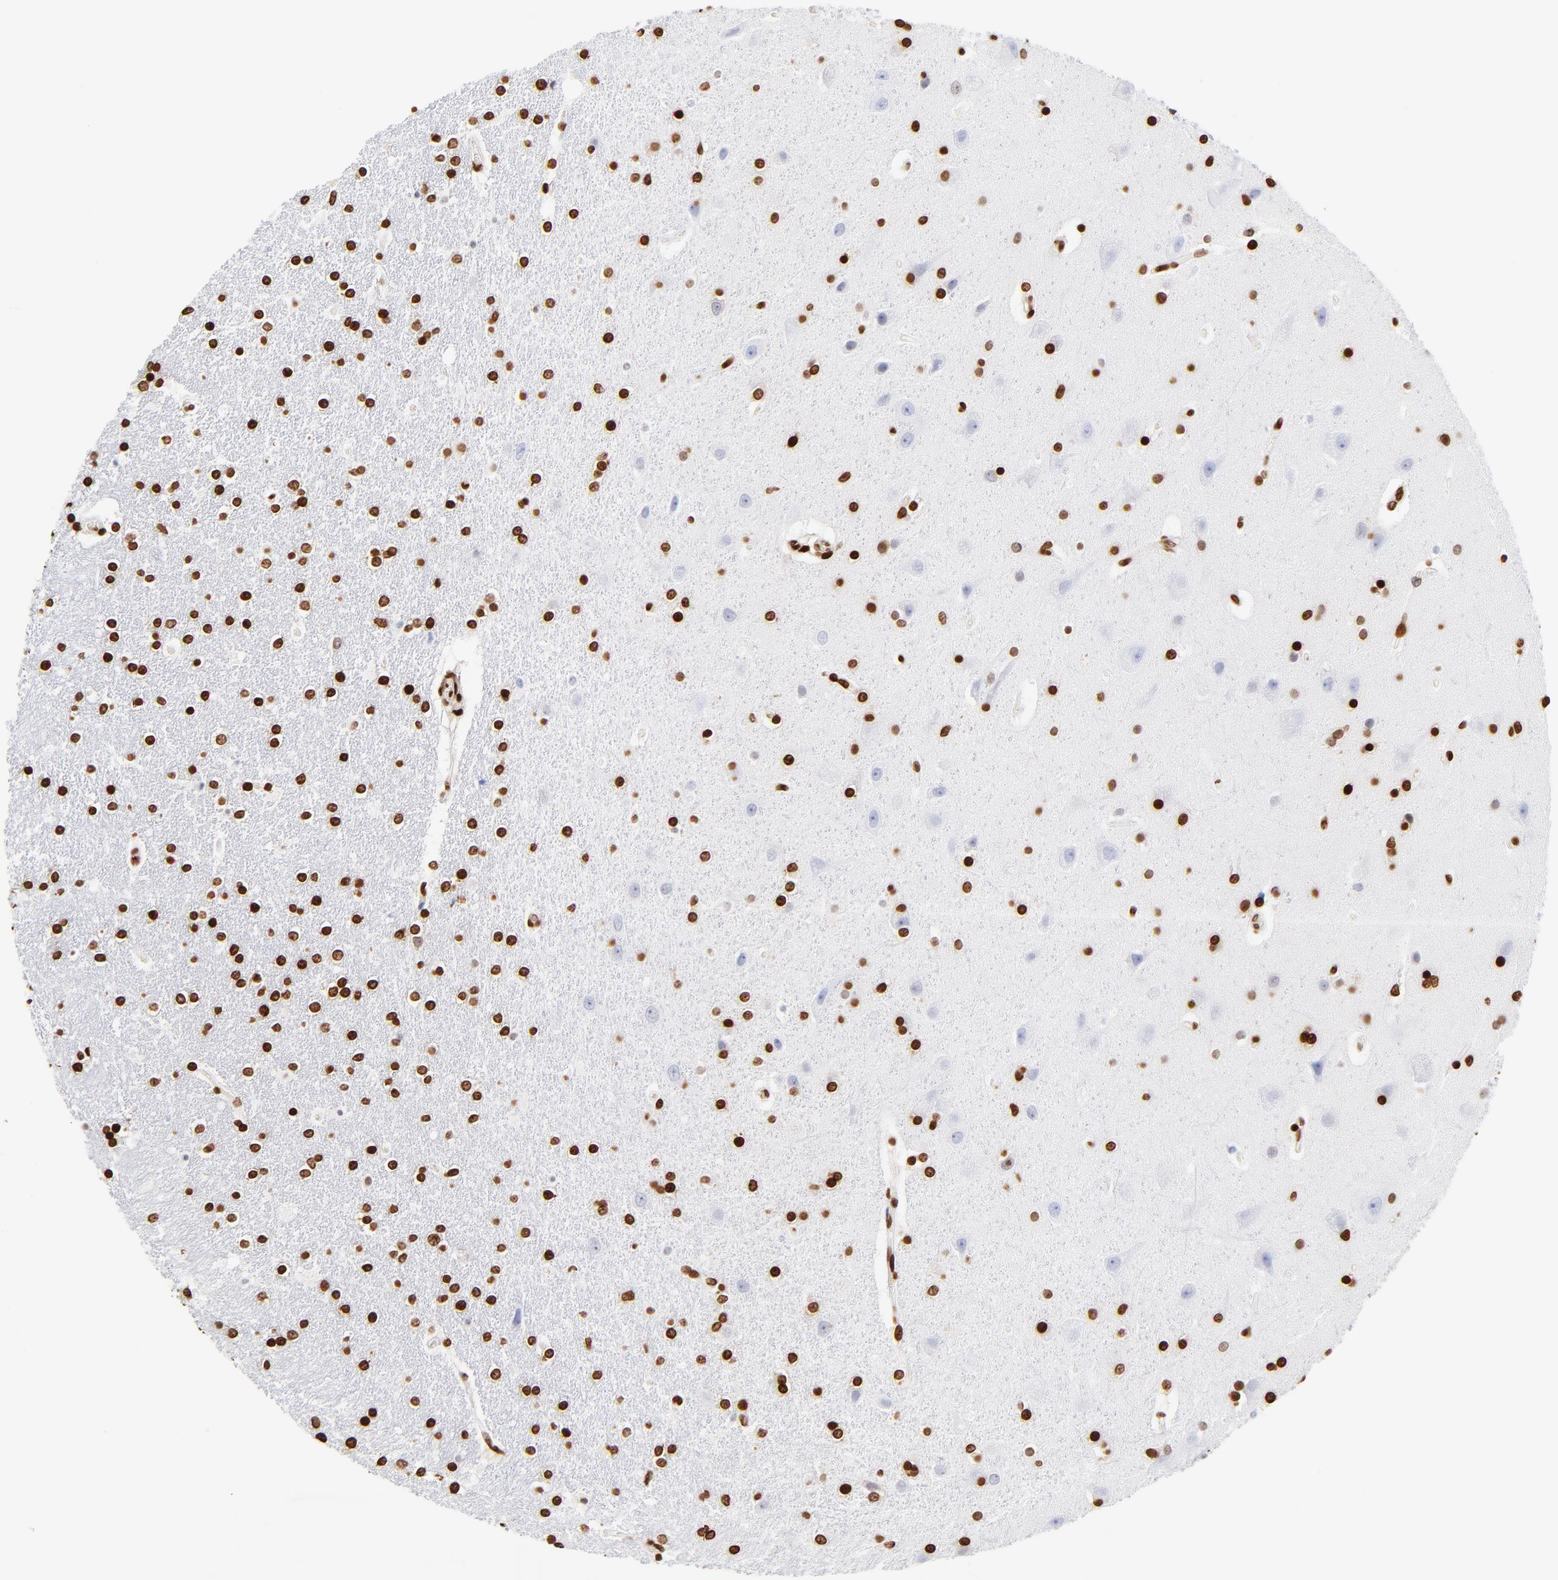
{"staining": {"intensity": "strong", "quantity": ">75%", "location": "nuclear"}, "tissue": "caudate", "cell_type": "Glial cells", "image_type": "normal", "snomed": [{"axis": "morphology", "description": "Normal tissue, NOS"}, {"axis": "topography", "description": "Lateral ventricle wall"}], "caption": "A high amount of strong nuclear expression is seen in approximately >75% of glial cells in benign caudate.", "gene": "FBH1", "patient": {"sex": "female", "age": 54}}